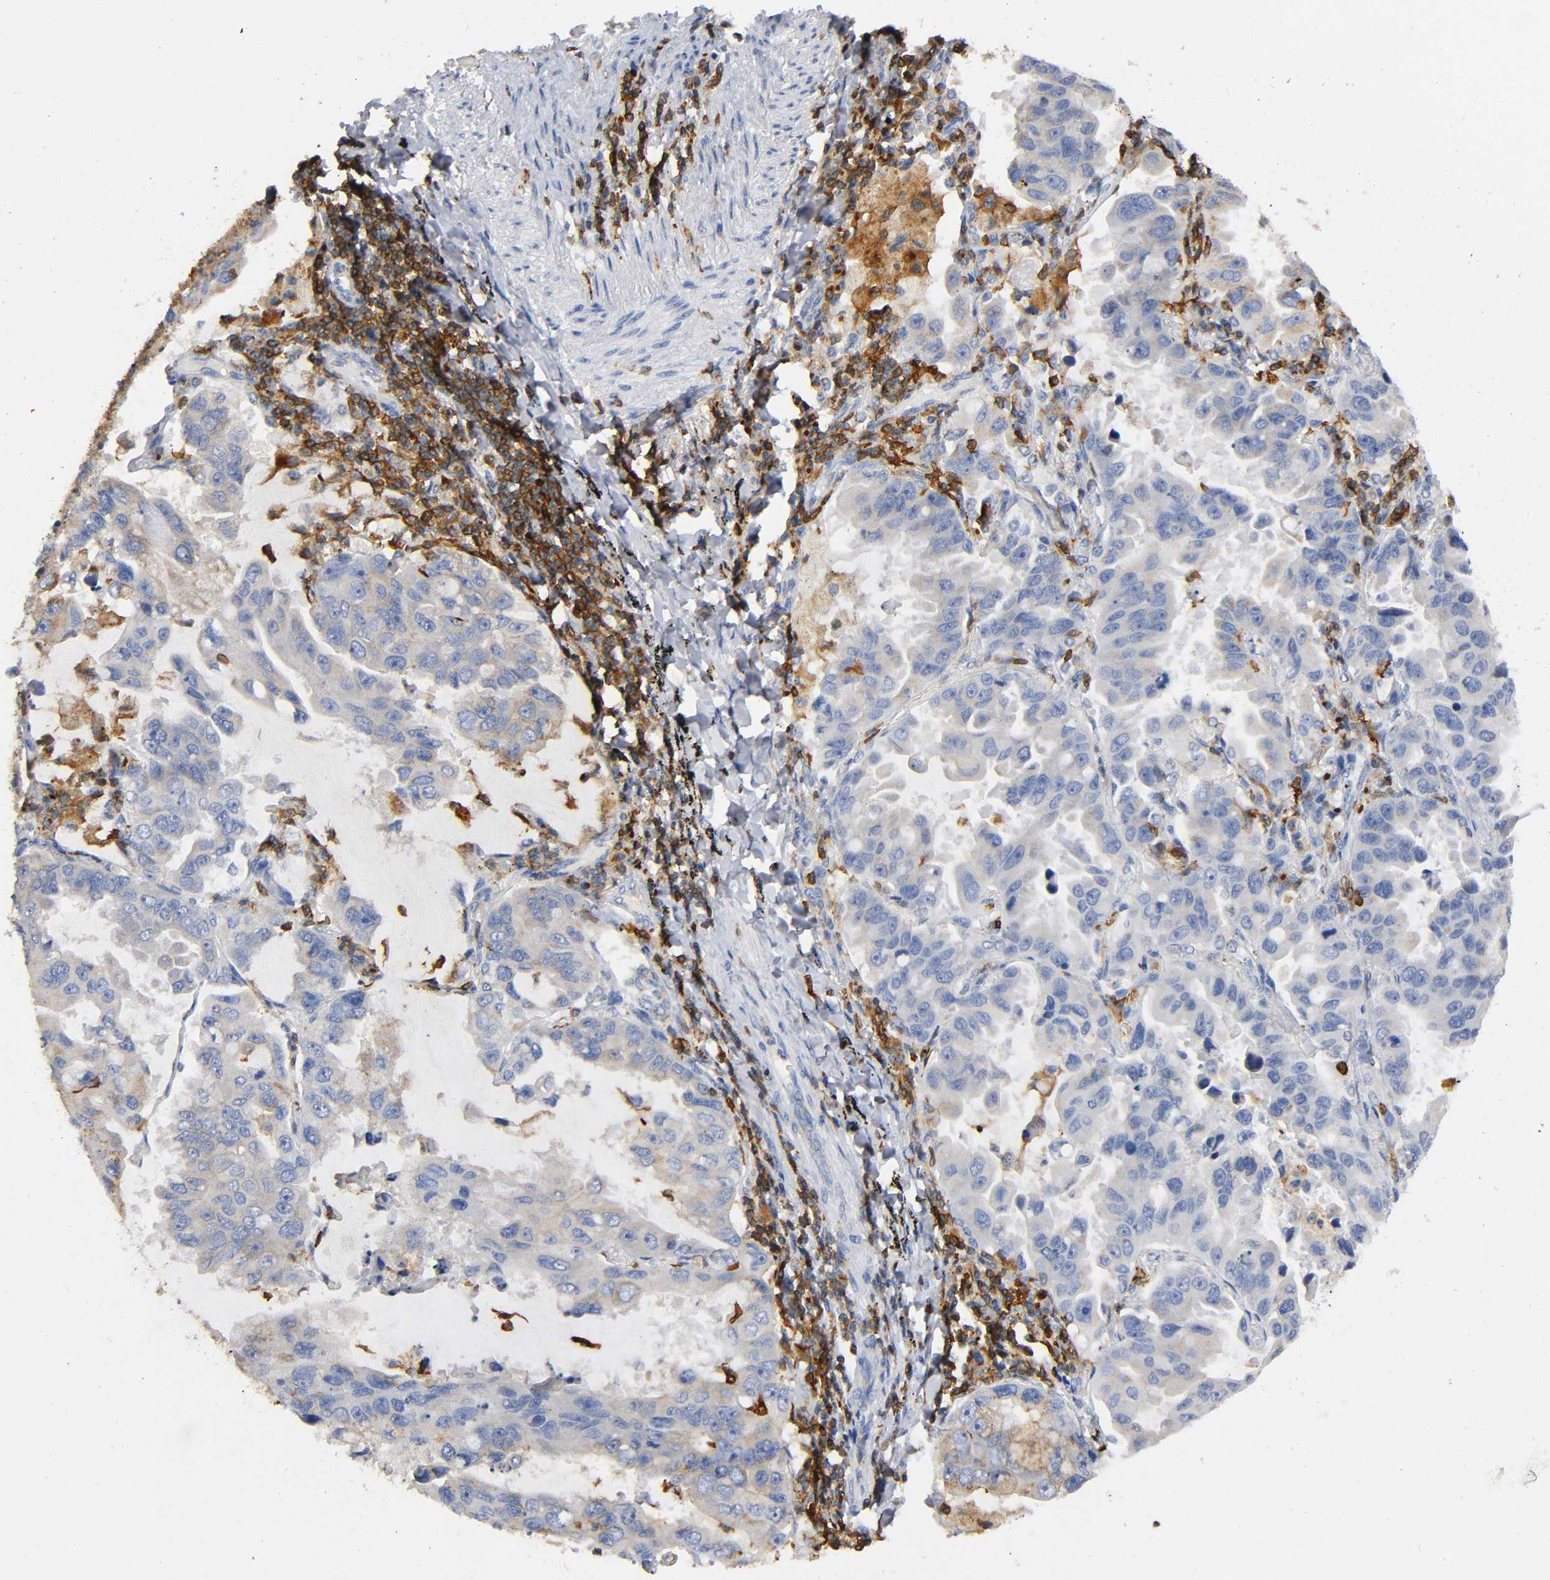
{"staining": {"intensity": "weak", "quantity": "25%-75%", "location": "cytoplasmic/membranous"}, "tissue": "lung cancer", "cell_type": "Tumor cells", "image_type": "cancer", "snomed": [{"axis": "morphology", "description": "Adenocarcinoma, NOS"}, {"axis": "topography", "description": "Lung"}], "caption": "Immunohistochemical staining of human lung cancer exhibits low levels of weak cytoplasmic/membranous expression in about 25%-75% of tumor cells.", "gene": "CAPN10", "patient": {"sex": "male", "age": 64}}